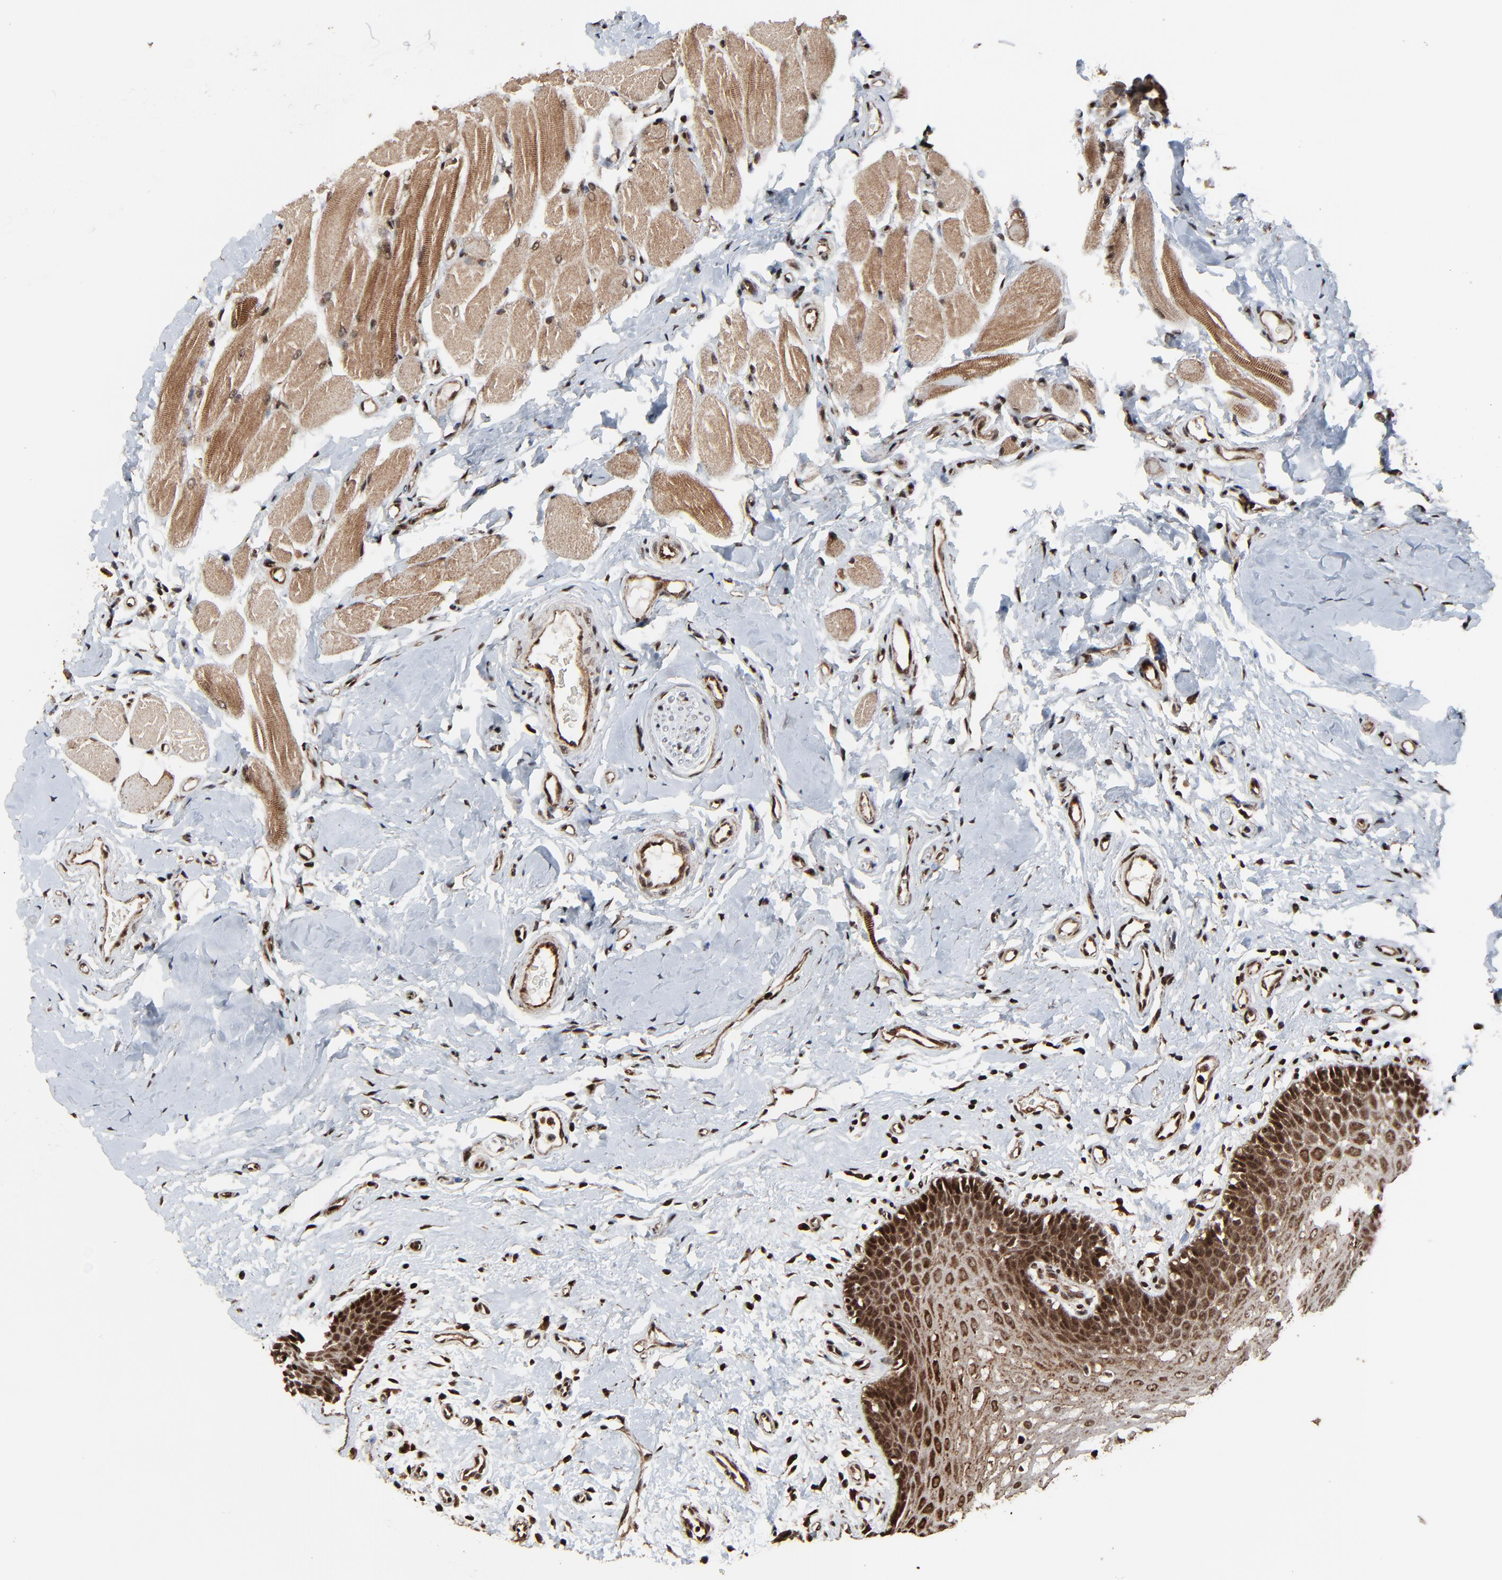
{"staining": {"intensity": "moderate", "quantity": "25%-75%", "location": "cytoplasmic/membranous,nuclear"}, "tissue": "oral mucosa", "cell_type": "Squamous epithelial cells", "image_type": "normal", "snomed": [{"axis": "morphology", "description": "Normal tissue, NOS"}, {"axis": "topography", "description": "Oral tissue"}], "caption": "Immunohistochemistry (IHC) (DAB) staining of benign oral mucosa exhibits moderate cytoplasmic/membranous,nuclear protein expression in about 25%-75% of squamous epithelial cells. The staining is performed using DAB (3,3'-diaminobenzidine) brown chromogen to label protein expression. The nuclei are counter-stained blue using hematoxylin.", "gene": "RHOJ", "patient": {"sex": "male", "age": 62}}